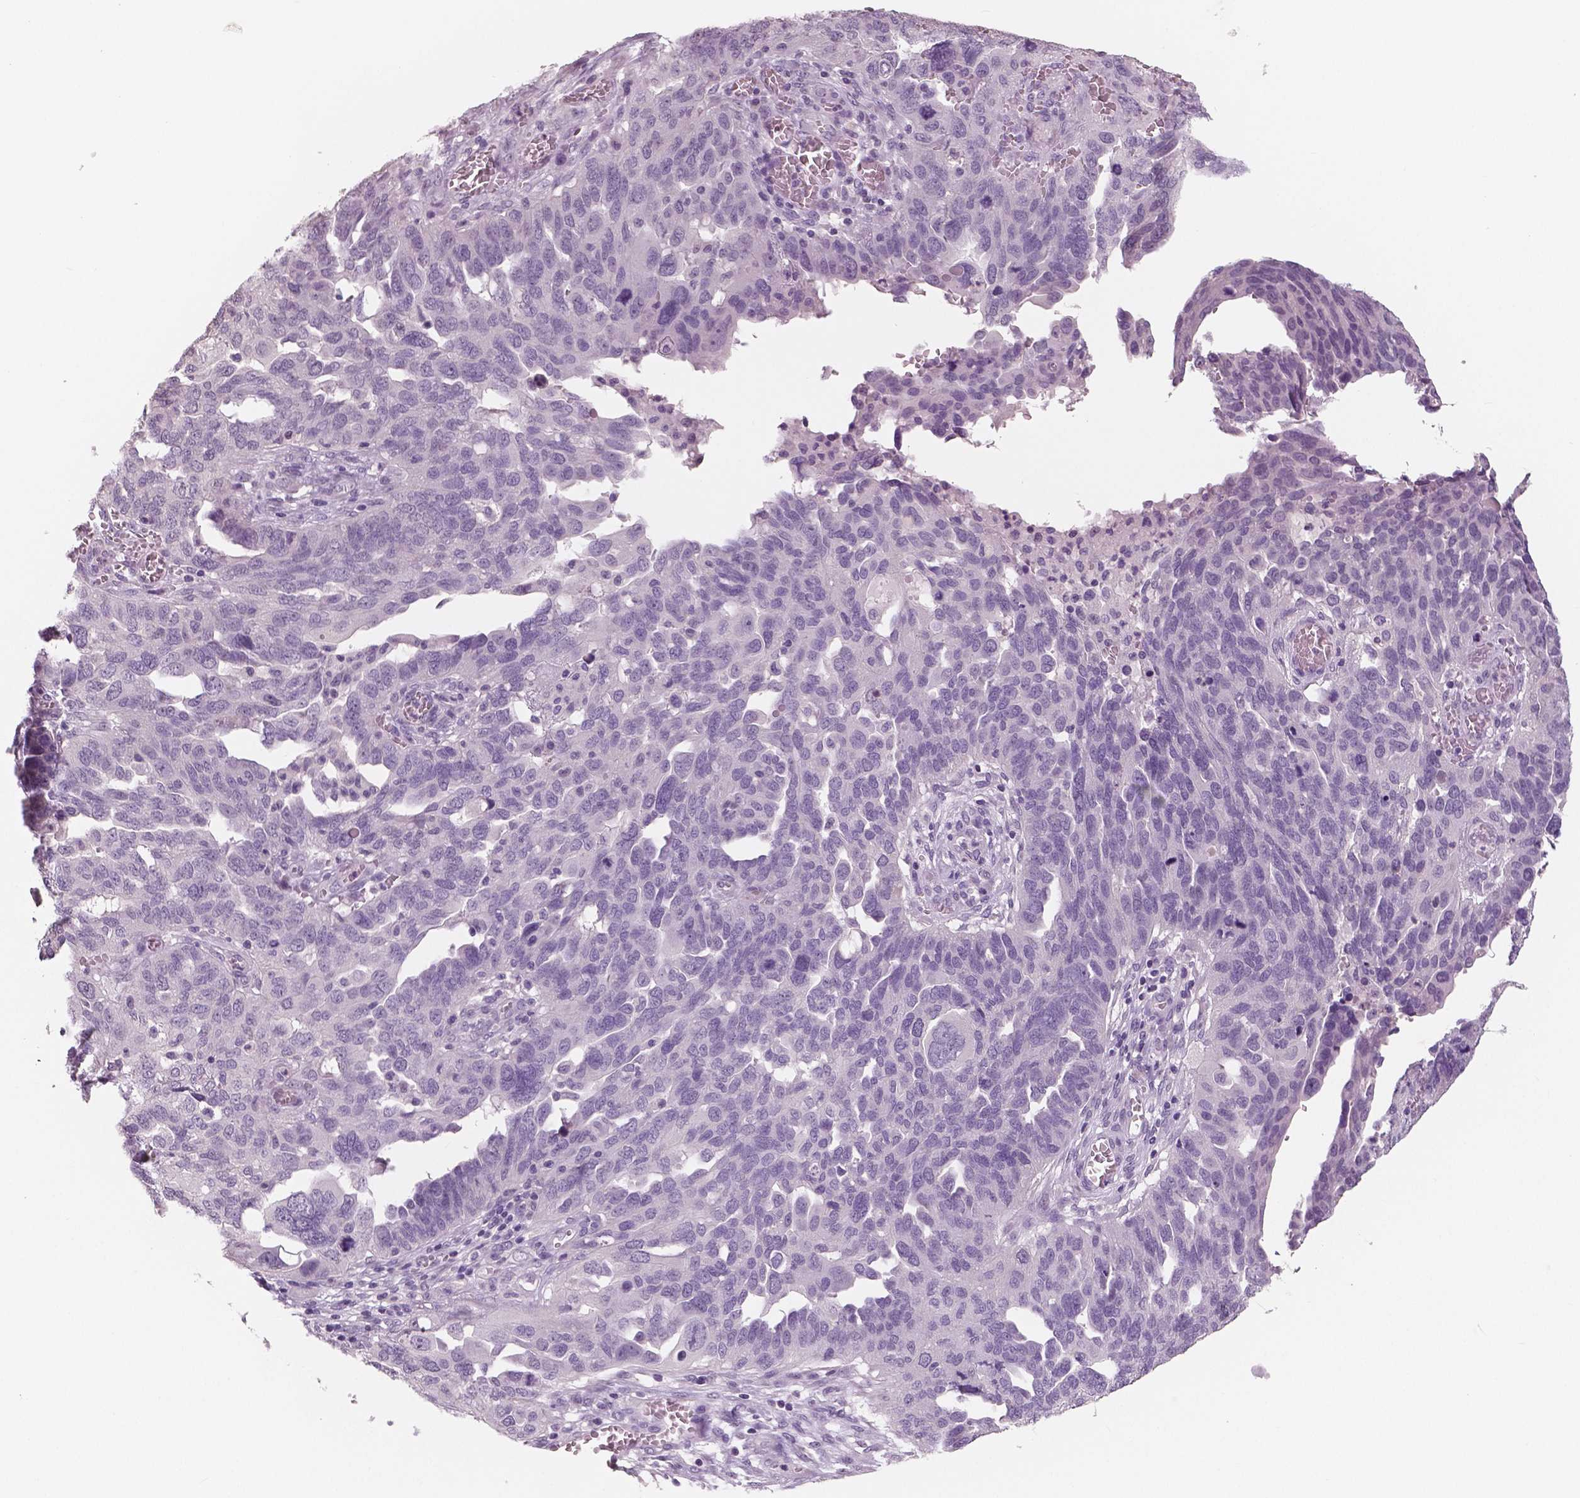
{"staining": {"intensity": "negative", "quantity": "none", "location": "none"}, "tissue": "ovarian cancer", "cell_type": "Tumor cells", "image_type": "cancer", "snomed": [{"axis": "morphology", "description": "Carcinoma, endometroid"}, {"axis": "topography", "description": "Soft tissue"}, {"axis": "topography", "description": "Ovary"}], "caption": "An immunohistochemistry histopathology image of ovarian endometroid carcinoma is shown. There is no staining in tumor cells of ovarian endometroid carcinoma.", "gene": "NECAB1", "patient": {"sex": "female", "age": 52}}